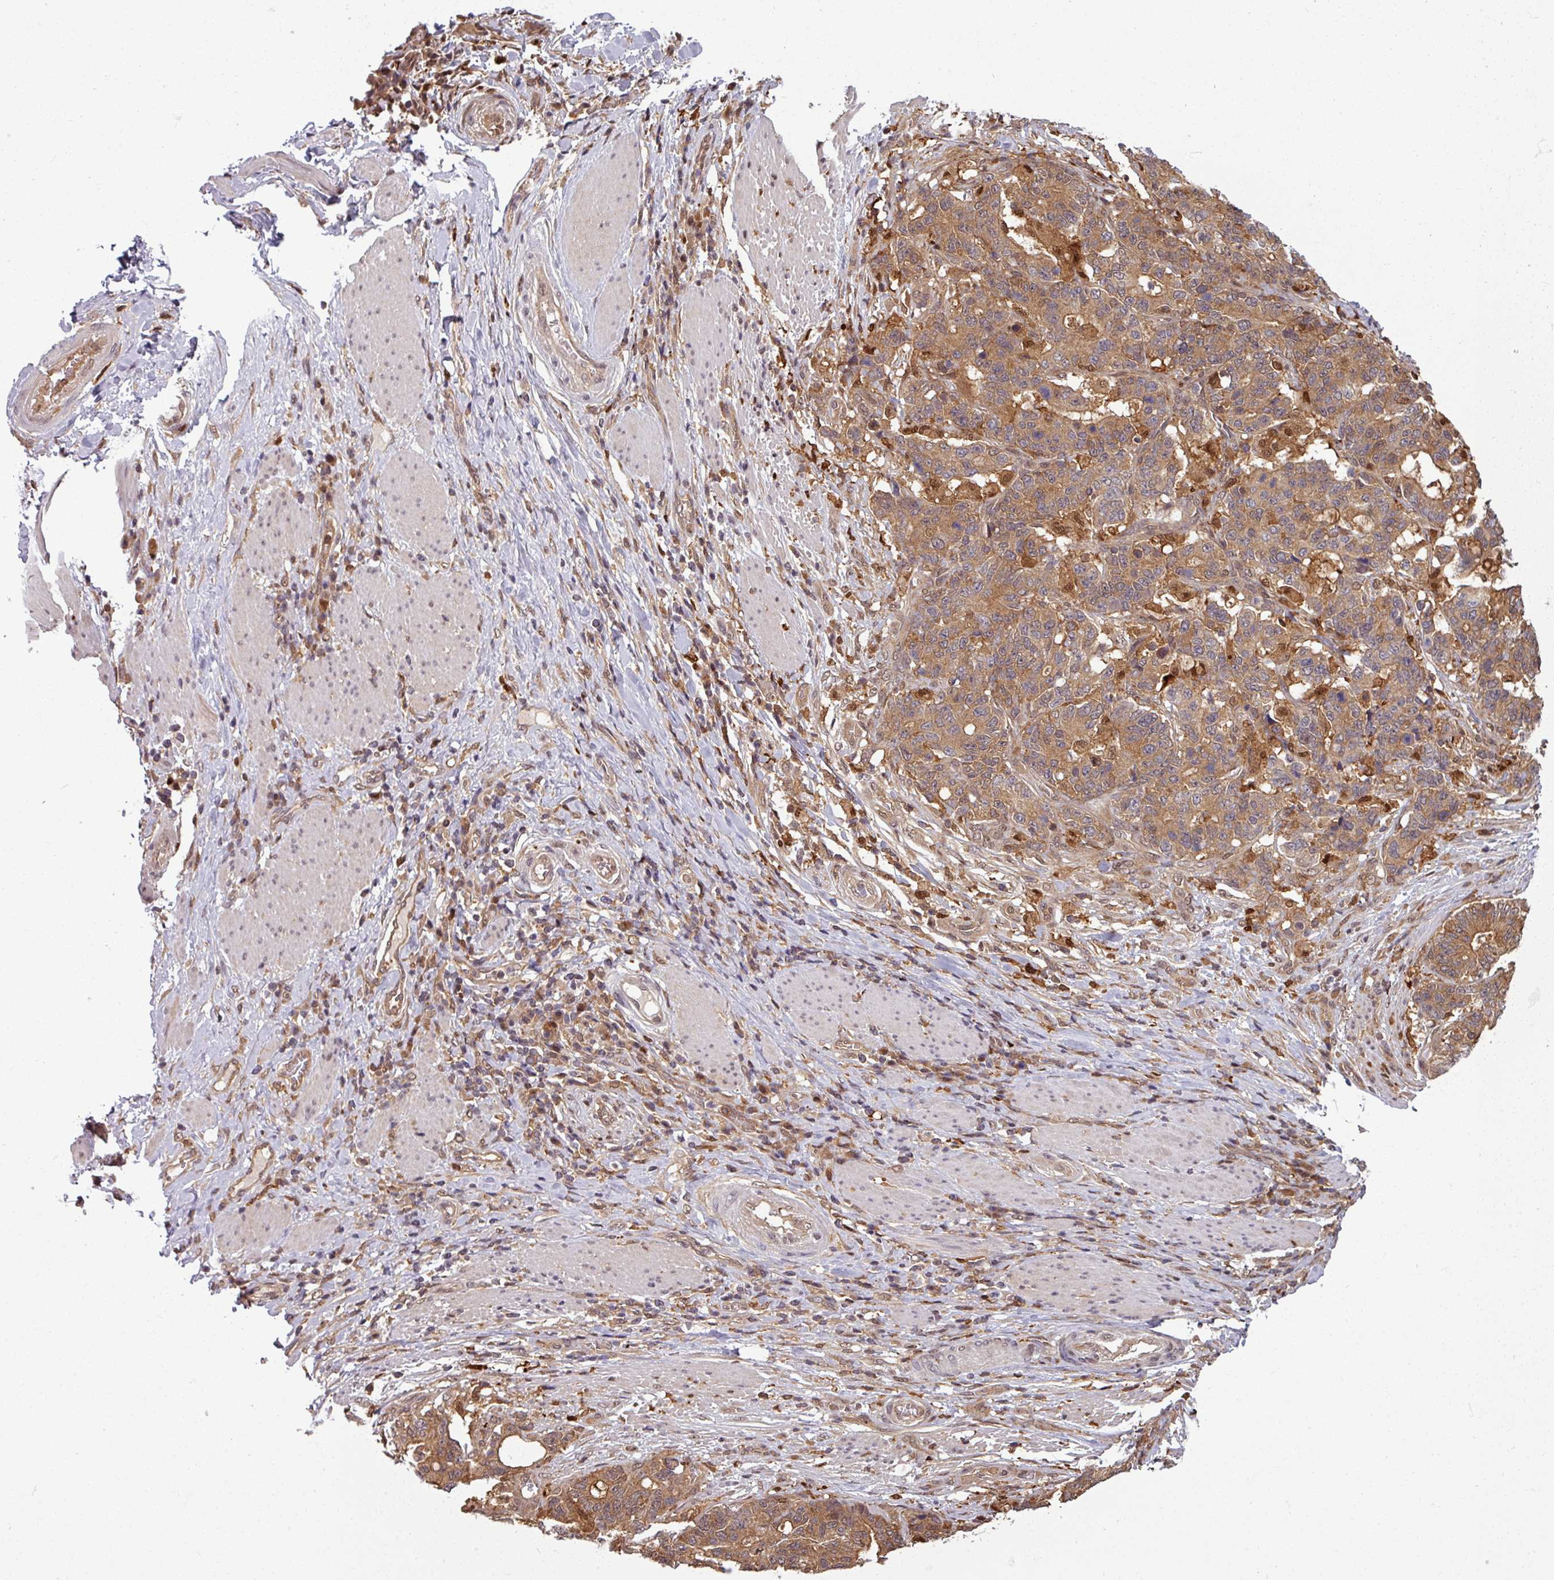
{"staining": {"intensity": "moderate", "quantity": ">75%", "location": "cytoplasmic/membranous"}, "tissue": "stomach cancer", "cell_type": "Tumor cells", "image_type": "cancer", "snomed": [{"axis": "morphology", "description": "Normal tissue, NOS"}, {"axis": "morphology", "description": "Adenocarcinoma, NOS"}, {"axis": "topography", "description": "Stomach"}], "caption": "Adenocarcinoma (stomach) was stained to show a protein in brown. There is medium levels of moderate cytoplasmic/membranous expression in about >75% of tumor cells.", "gene": "KCTD11", "patient": {"sex": "female", "age": 64}}